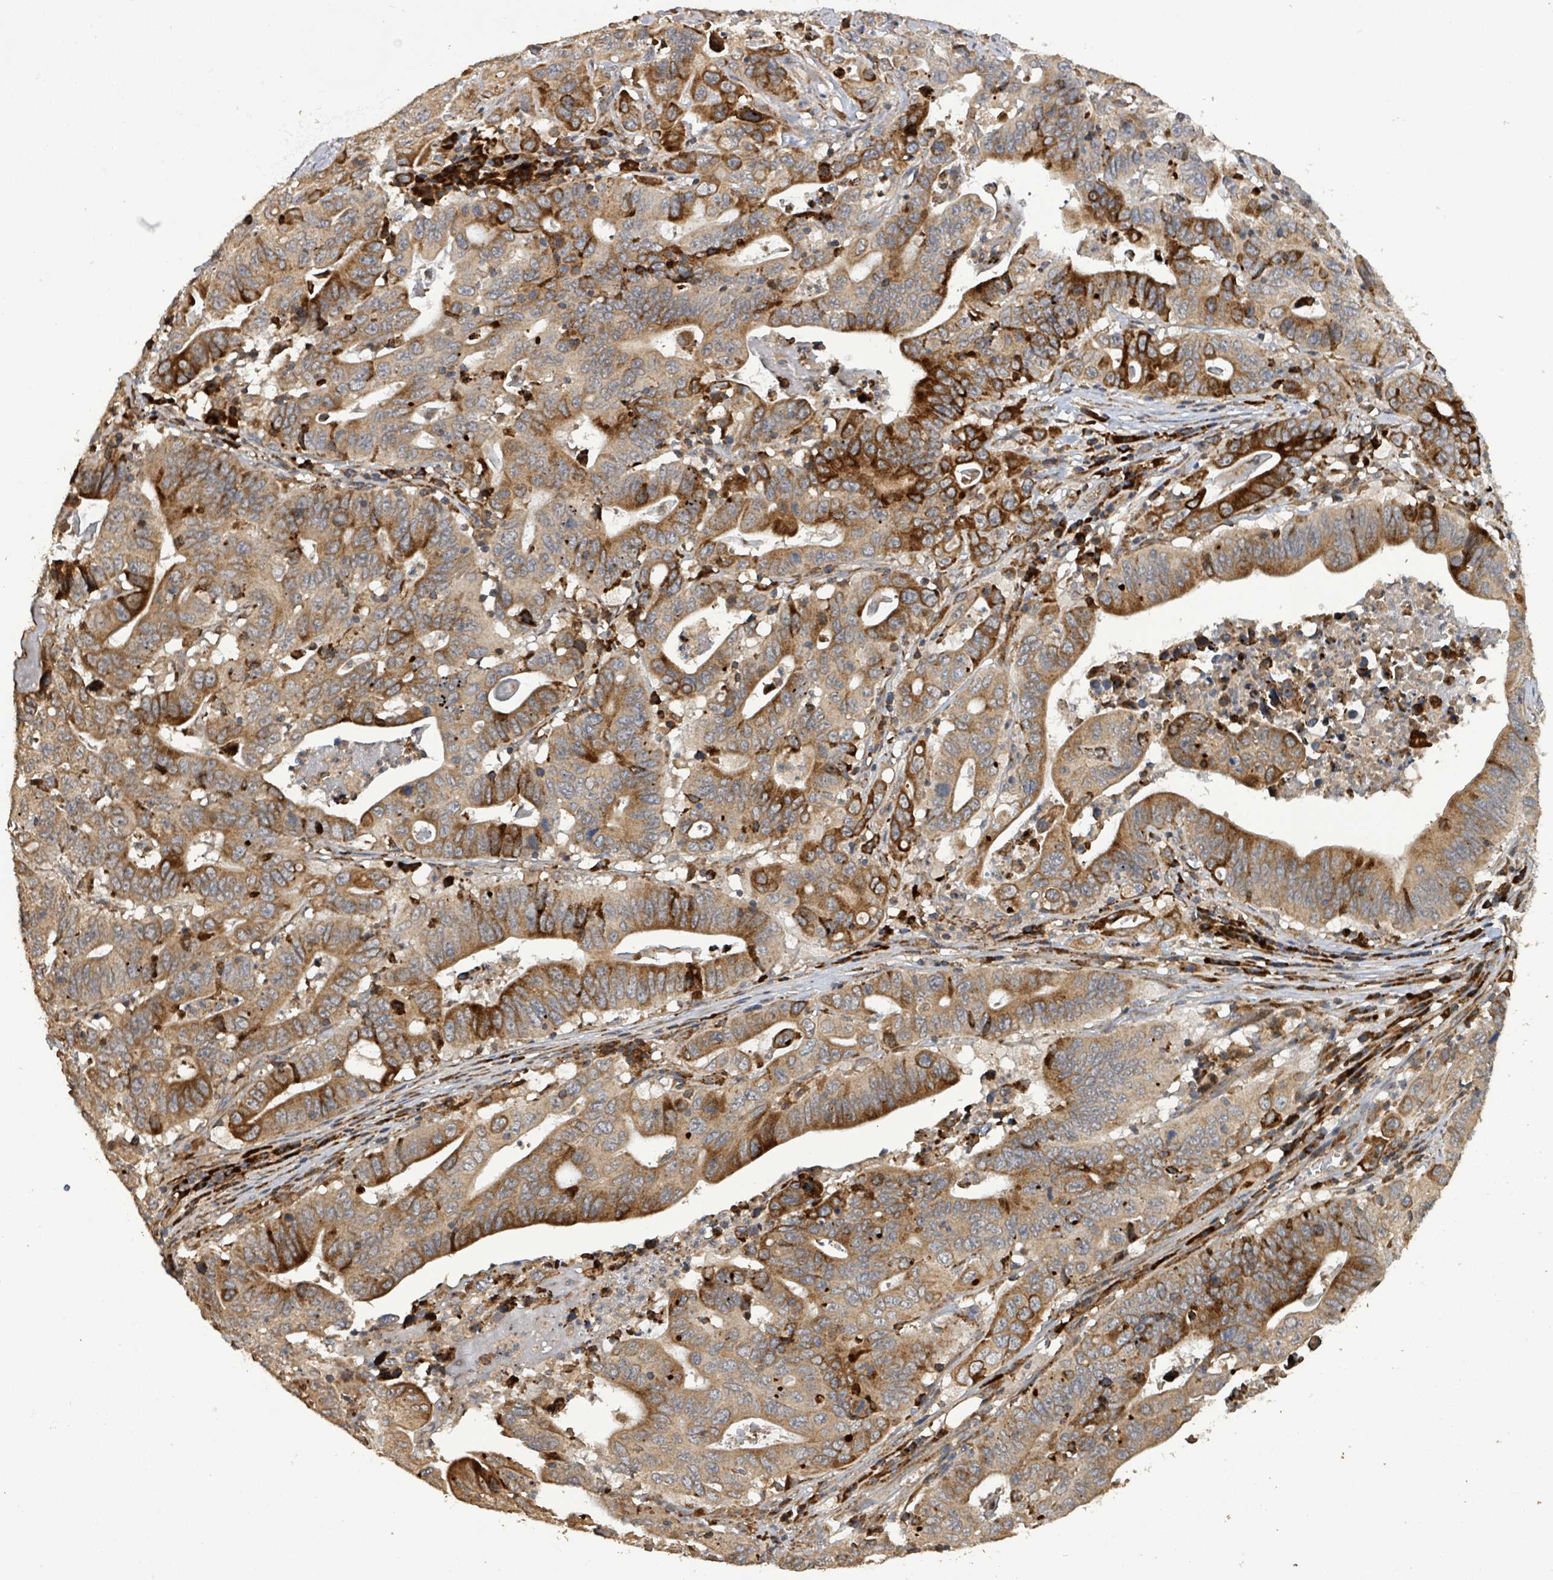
{"staining": {"intensity": "strong", "quantity": "25%-75%", "location": "cytoplasmic/membranous"}, "tissue": "lung cancer", "cell_type": "Tumor cells", "image_type": "cancer", "snomed": [{"axis": "morphology", "description": "Adenocarcinoma, NOS"}, {"axis": "topography", "description": "Lung"}], "caption": "Immunohistochemical staining of lung adenocarcinoma displays high levels of strong cytoplasmic/membranous staining in about 25%-75% of tumor cells.", "gene": "STARD4", "patient": {"sex": "female", "age": 60}}